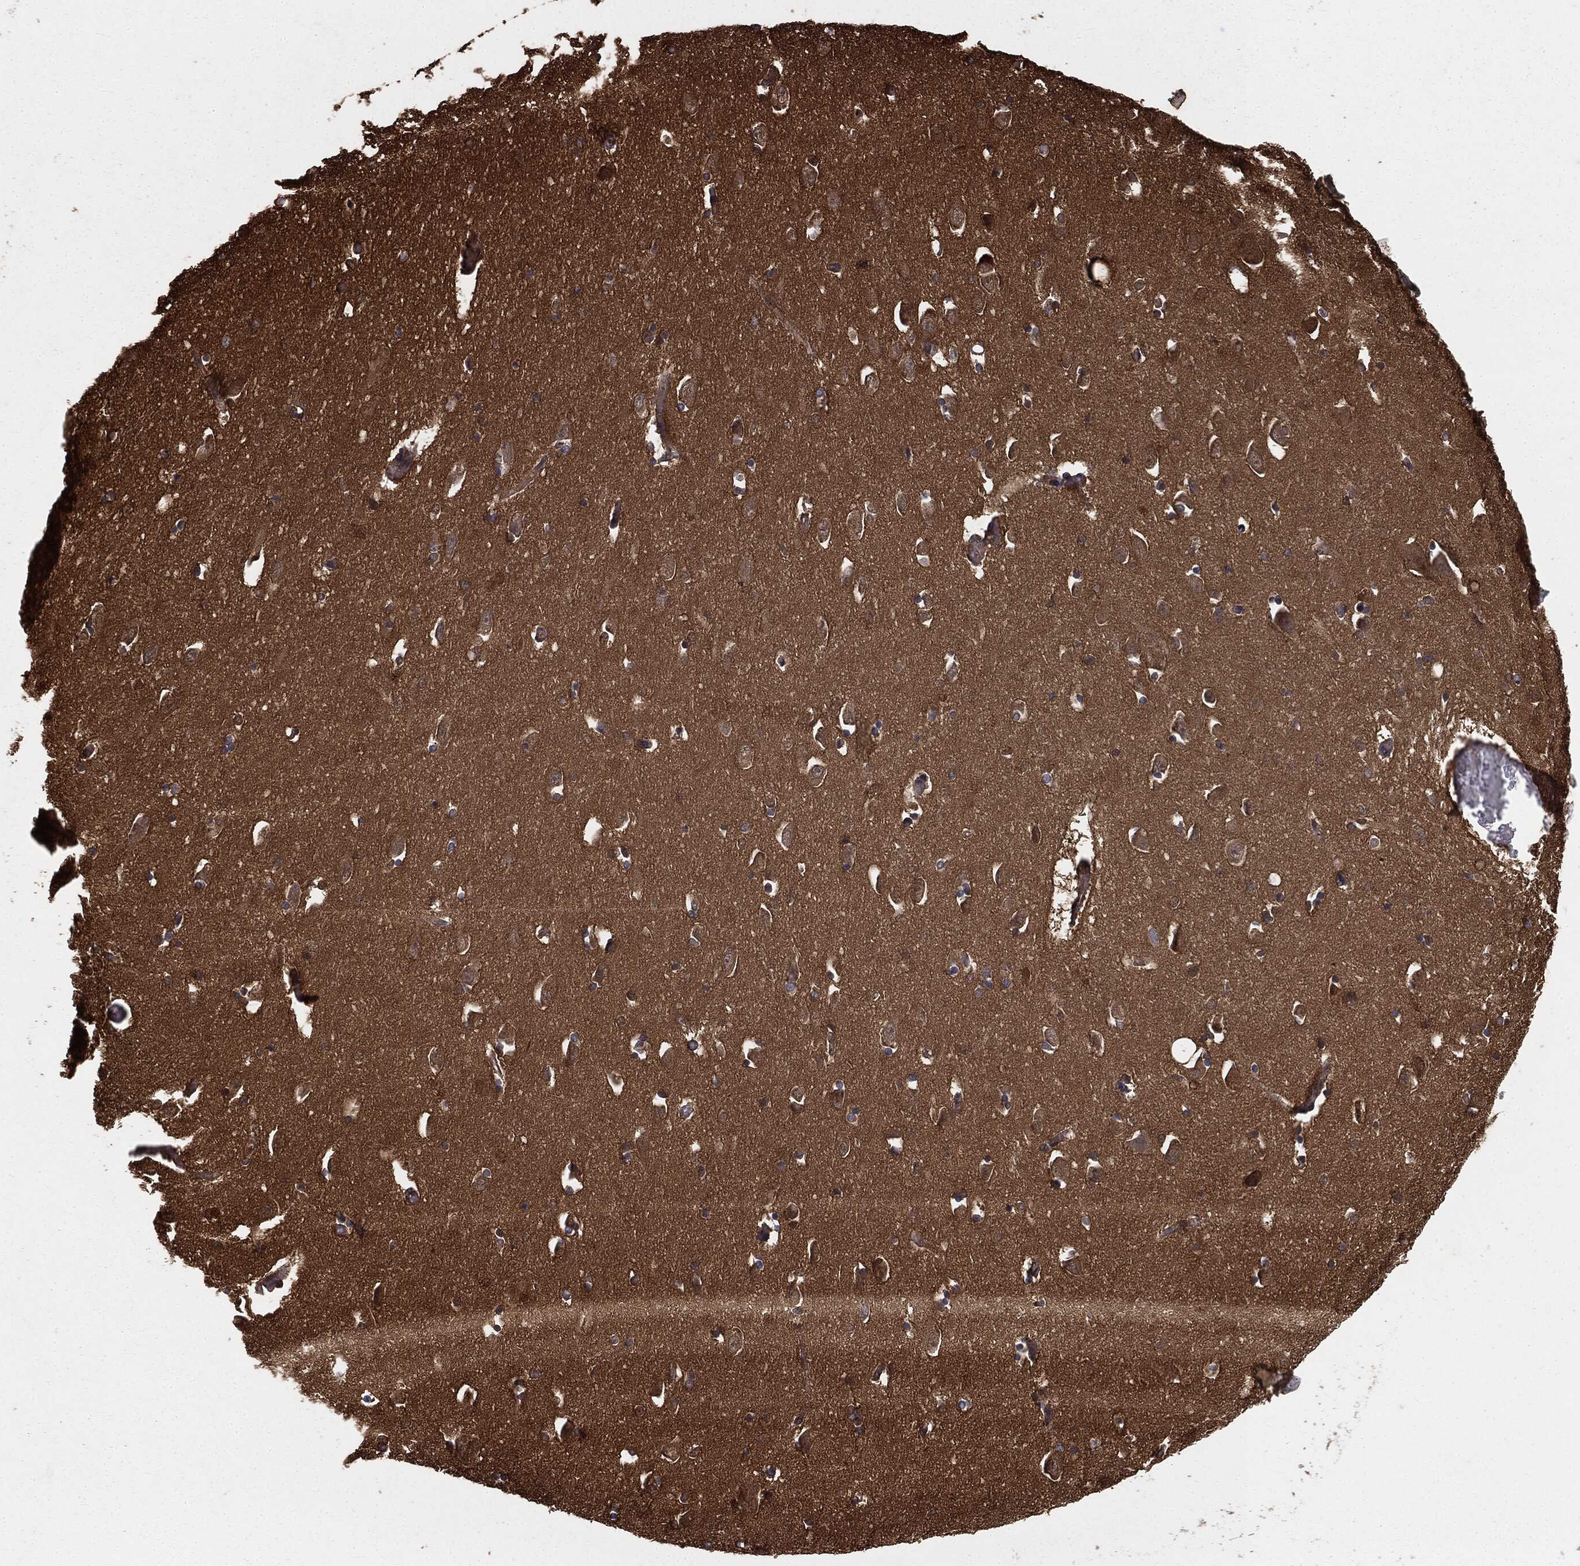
{"staining": {"intensity": "negative", "quantity": "none", "location": "none"}, "tissue": "hippocampus", "cell_type": "Glial cells", "image_type": "normal", "snomed": [{"axis": "morphology", "description": "Normal tissue, NOS"}, {"axis": "topography", "description": "Lateral ventricle wall"}, {"axis": "topography", "description": "Hippocampus"}], "caption": "Hippocampus was stained to show a protein in brown. There is no significant positivity in glial cells. (Brightfield microscopy of DAB immunohistochemistry (IHC) at high magnification).", "gene": "GNB5", "patient": {"sex": "female", "age": 63}}